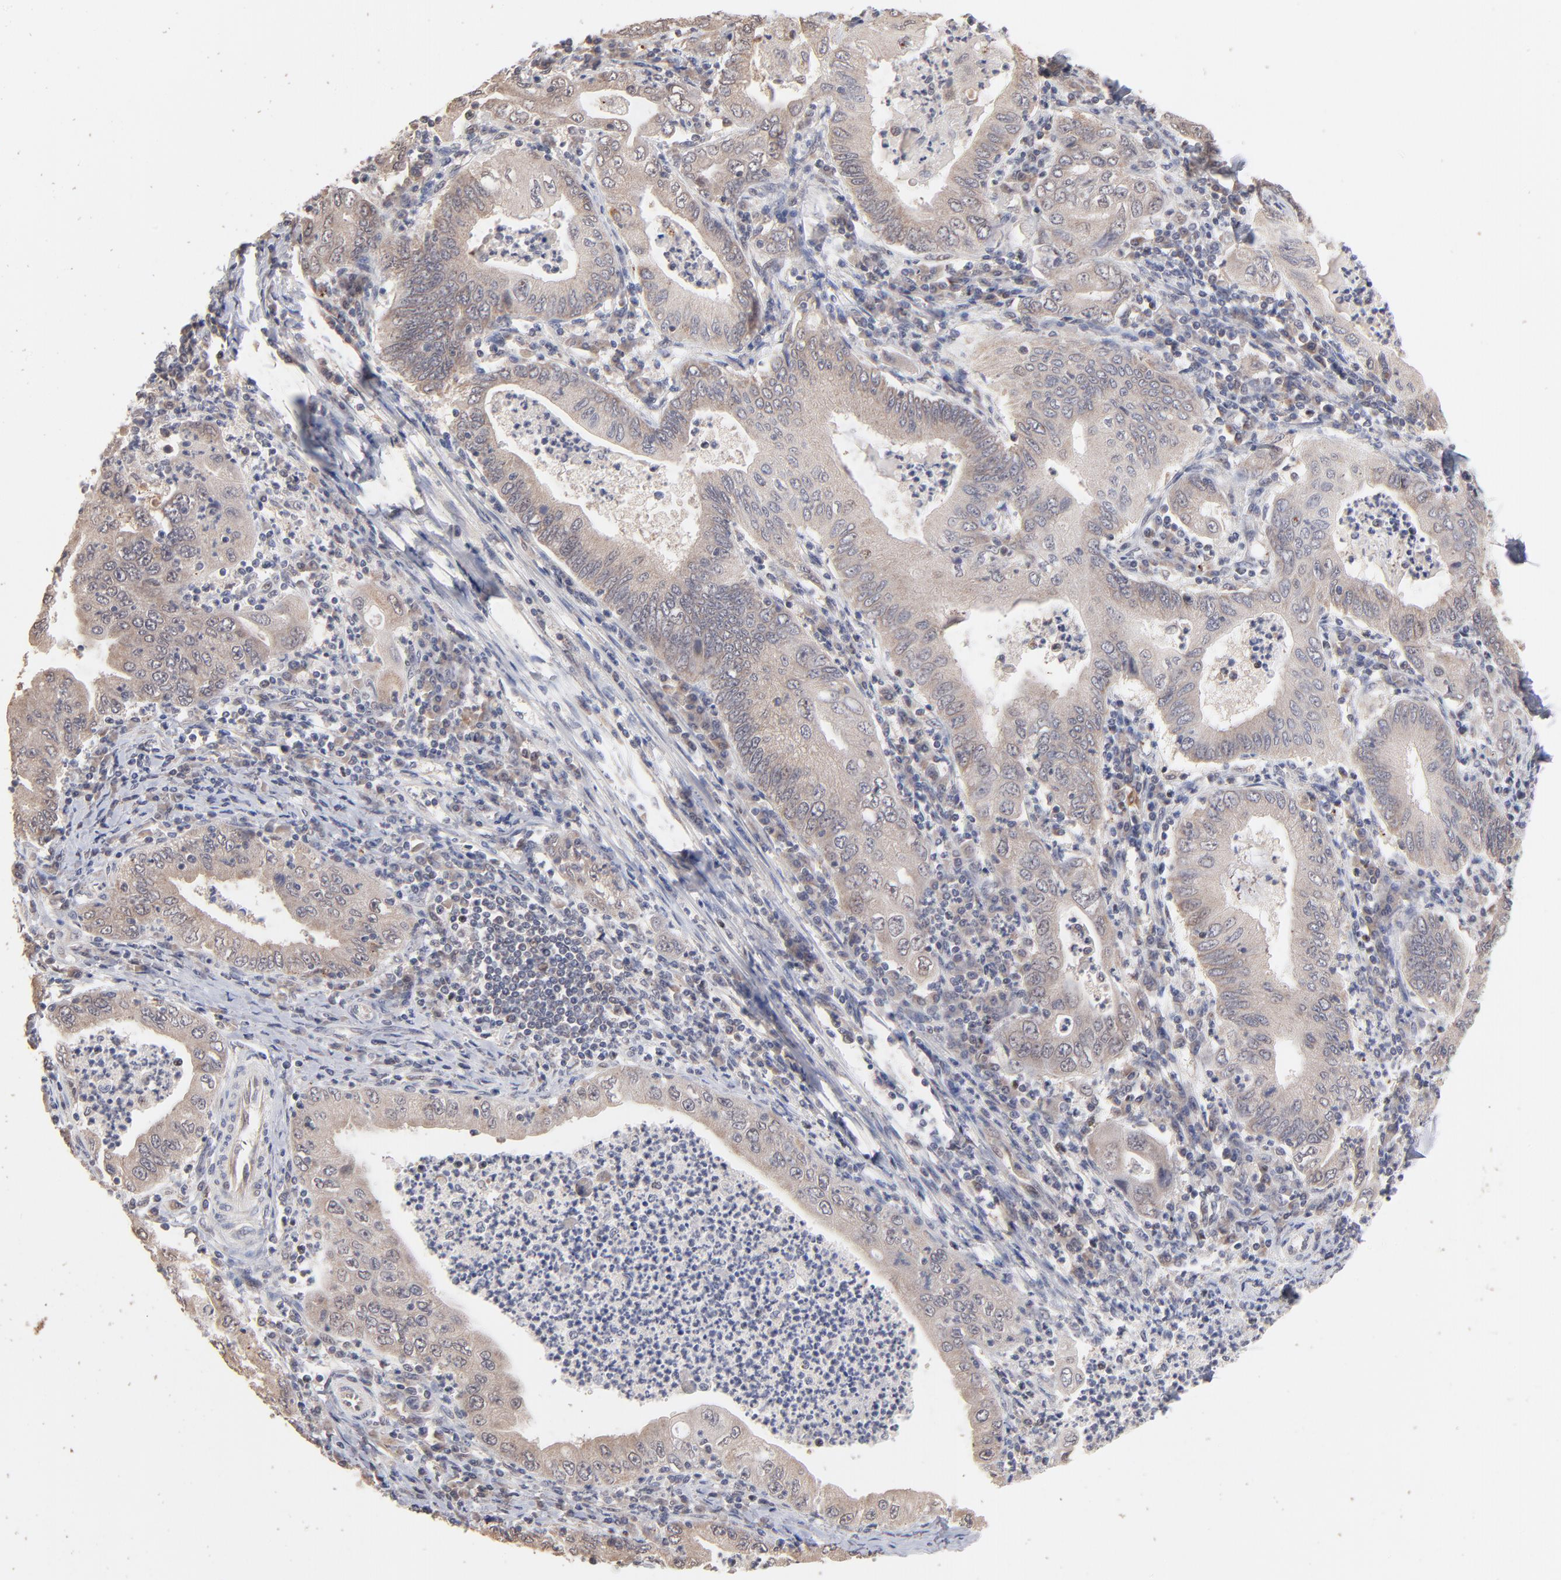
{"staining": {"intensity": "weak", "quantity": "25%-75%", "location": "cytoplasmic/membranous"}, "tissue": "stomach cancer", "cell_type": "Tumor cells", "image_type": "cancer", "snomed": [{"axis": "morphology", "description": "Normal tissue, NOS"}, {"axis": "morphology", "description": "Adenocarcinoma, NOS"}, {"axis": "topography", "description": "Esophagus"}, {"axis": "topography", "description": "Stomach, upper"}, {"axis": "topography", "description": "Peripheral nerve tissue"}], "caption": "This is an image of IHC staining of stomach cancer, which shows weak expression in the cytoplasmic/membranous of tumor cells.", "gene": "MSL2", "patient": {"sex": "male", "age": 62}}